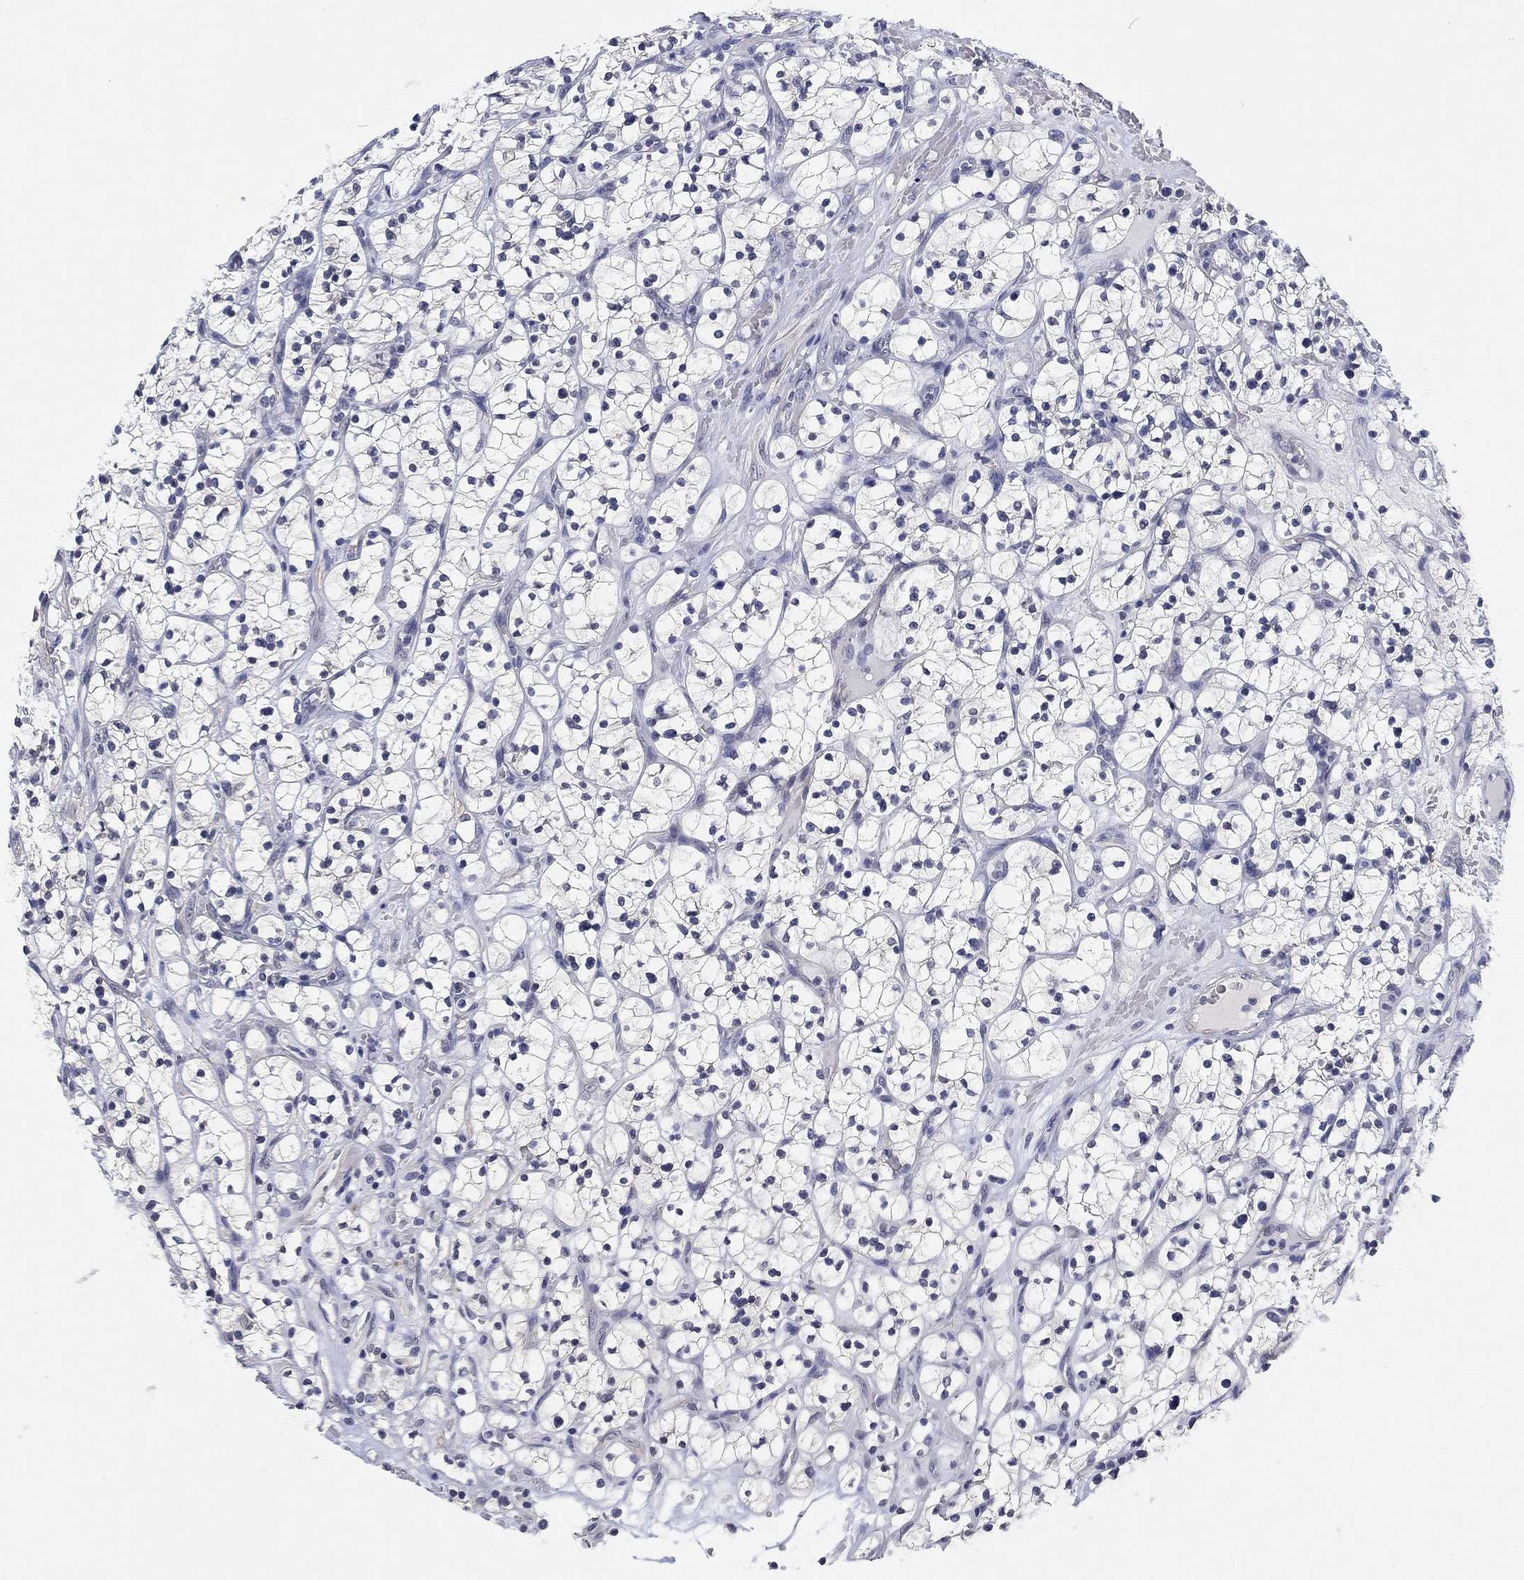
{"staining": {"intensity": "negative", "quantity": "none", "location": "none"}, "tissue": "renal cancer", "cell_type": "Tumor cells", "image_type": "cancer", "snomed": [{"axis": "morphology", "description": "Adenocarcinoma, NOS"}, {"axis": "topography", "description": "Kidney"}], "caption": "Immunohistochemistry histopathology image of neoplastic tissue: human adenocarcinoma (renal) stained with DAB (3,3'-diaminobenzidine) displays no significant protein staining in tumor cells.", "gene": "OTUB2", "patient": {"sex": "female", "age": 64}}